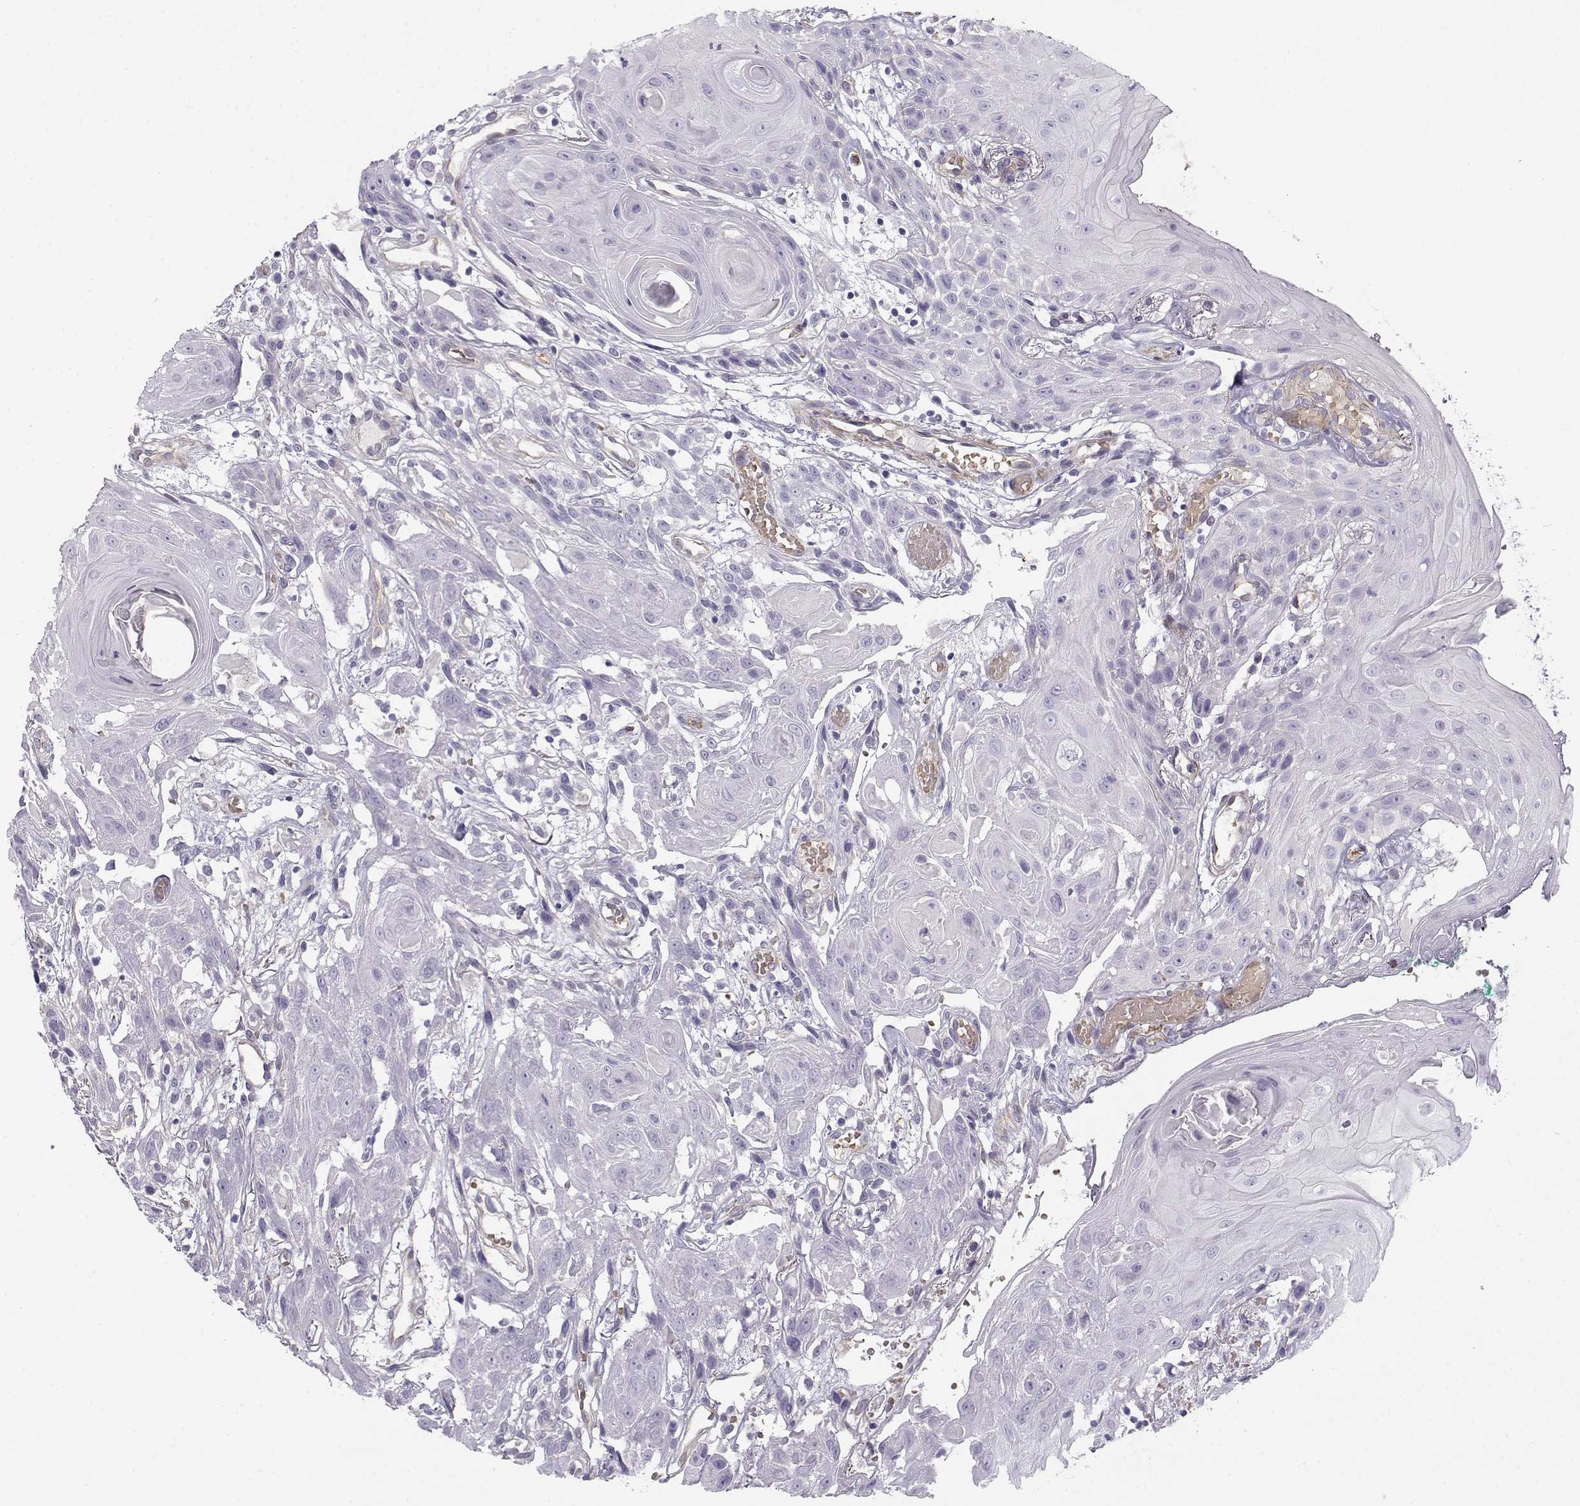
{"staining": {"intensity": "negative", "quantity": "none", "location": "none"}, "tissue": "head and neck cancer", "cell_type": "Tumor cells", "image_type": "cancer", "snomed": [{"axis": "morphology", "description": "Normal tissue, NOS"}, {"axis": "morphology", "description": "Squamous cell carcinoma, NOS"}, {"axis": "topography", "description": "Oral tissue"}, {"axis": "topography", "description": "Salivary gland"}, {"axis": "topography", "description": "Head-Neck"}], "caption": "The micrograph demonstrates no significant expression in tumor cells of head and neck cancer.", "gene": "MYO1A", "patient": {"sex": "female", "age": 62}}